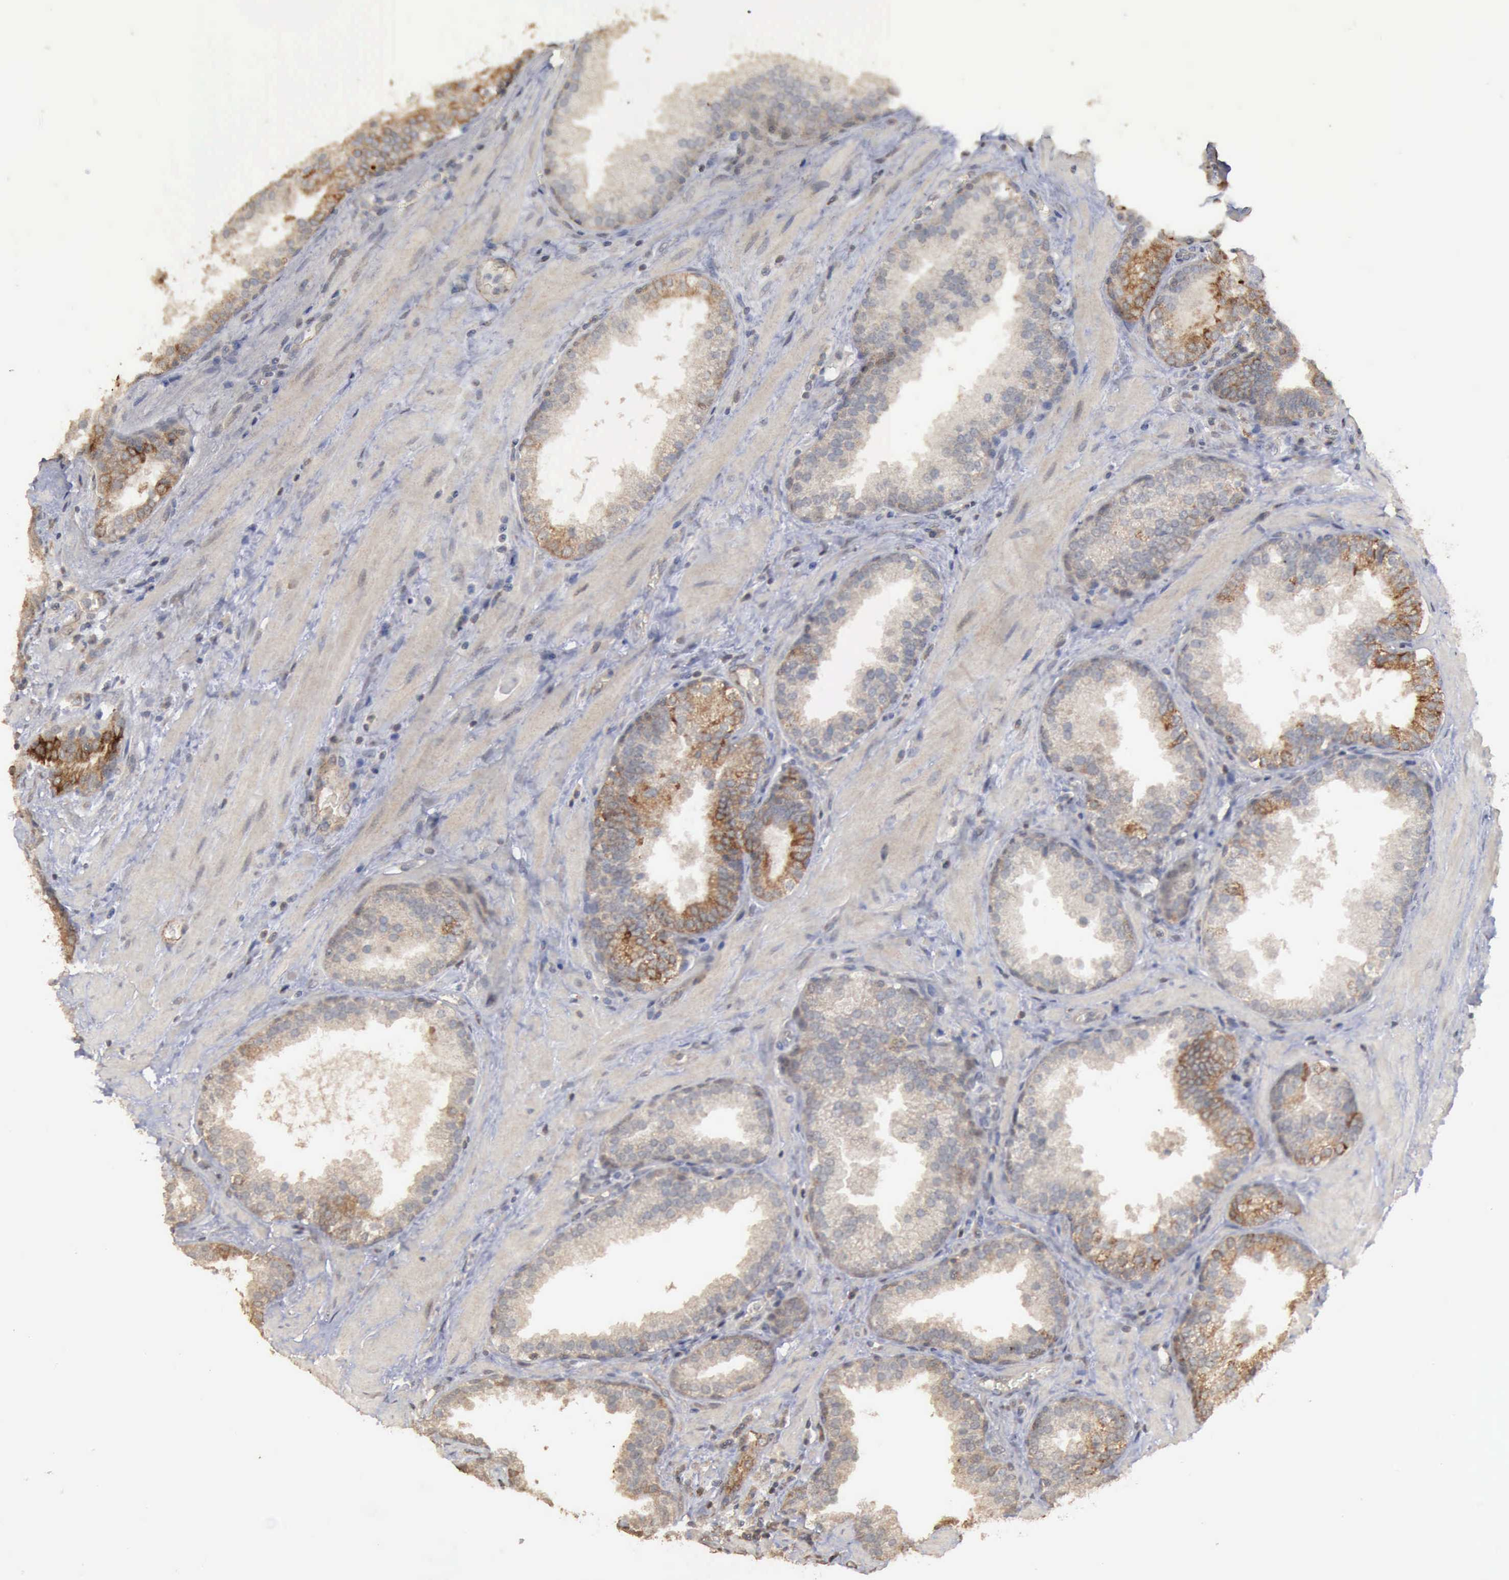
{"staining": {"intensity": "weak", "quantity": "25%-75%", "location": "cytoplasmic/membranous"}, "tissue": "prostate", "cell_type": "Glandular cells", "image_type": "normal", "snomed": [{"axis": "morphology", "description": "Normal tissue, NOS"}, {"axis": "topography", "description": "Prostate"}], "caption": "Immunohistochemistry (IHC) micrograph of normal prostate: human prostate stained using immunohistochemistry exhibits low levels of weak protein expression localized specifically in the cytoplasmic/membranous of glandular cells, appearing as a cytoplasmic/membranous brown color.", "gene": "CRKL", "patient": {"sex": "male", "age": 51}}